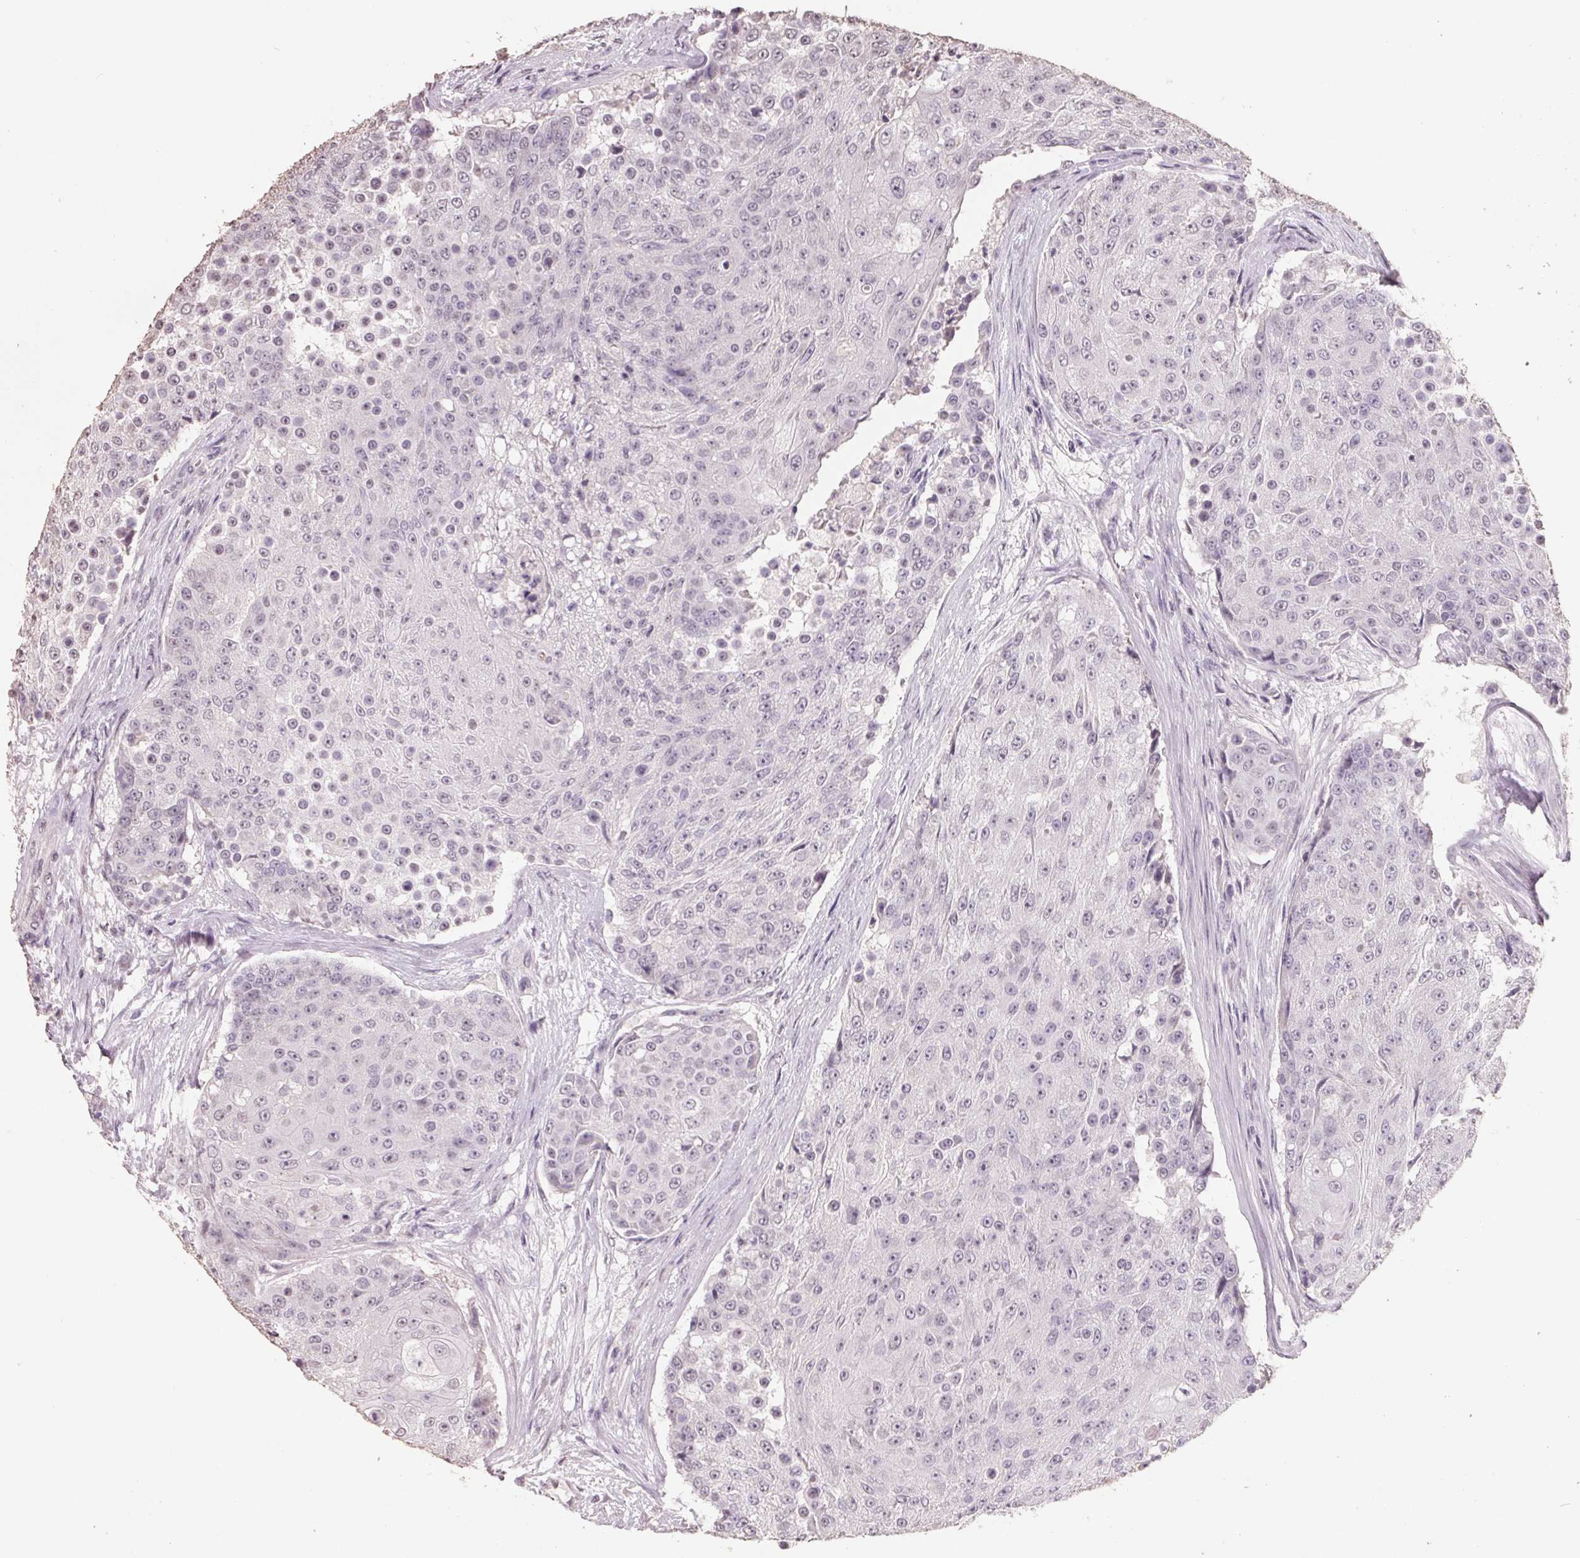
{"staining": {"intensity": "negative", "quantity": "none", "location": "none"}, "tissue": "urothelial cancer", "cell_type": "Tumor cells", "image_type": "cancer", "snomed": [{"axis": "morphology", "description": "Urothelial carcinoma, High grade"}, {"axis": "topography", "description": "Urinary bladder"}], "caption": "High-grade urothelial carcinoma stained for a protein using immunohistochemistry demonstrates no positivity tumor cells.", "gene": "FTCD", "patient": {"sex": "female", "age": 63}}